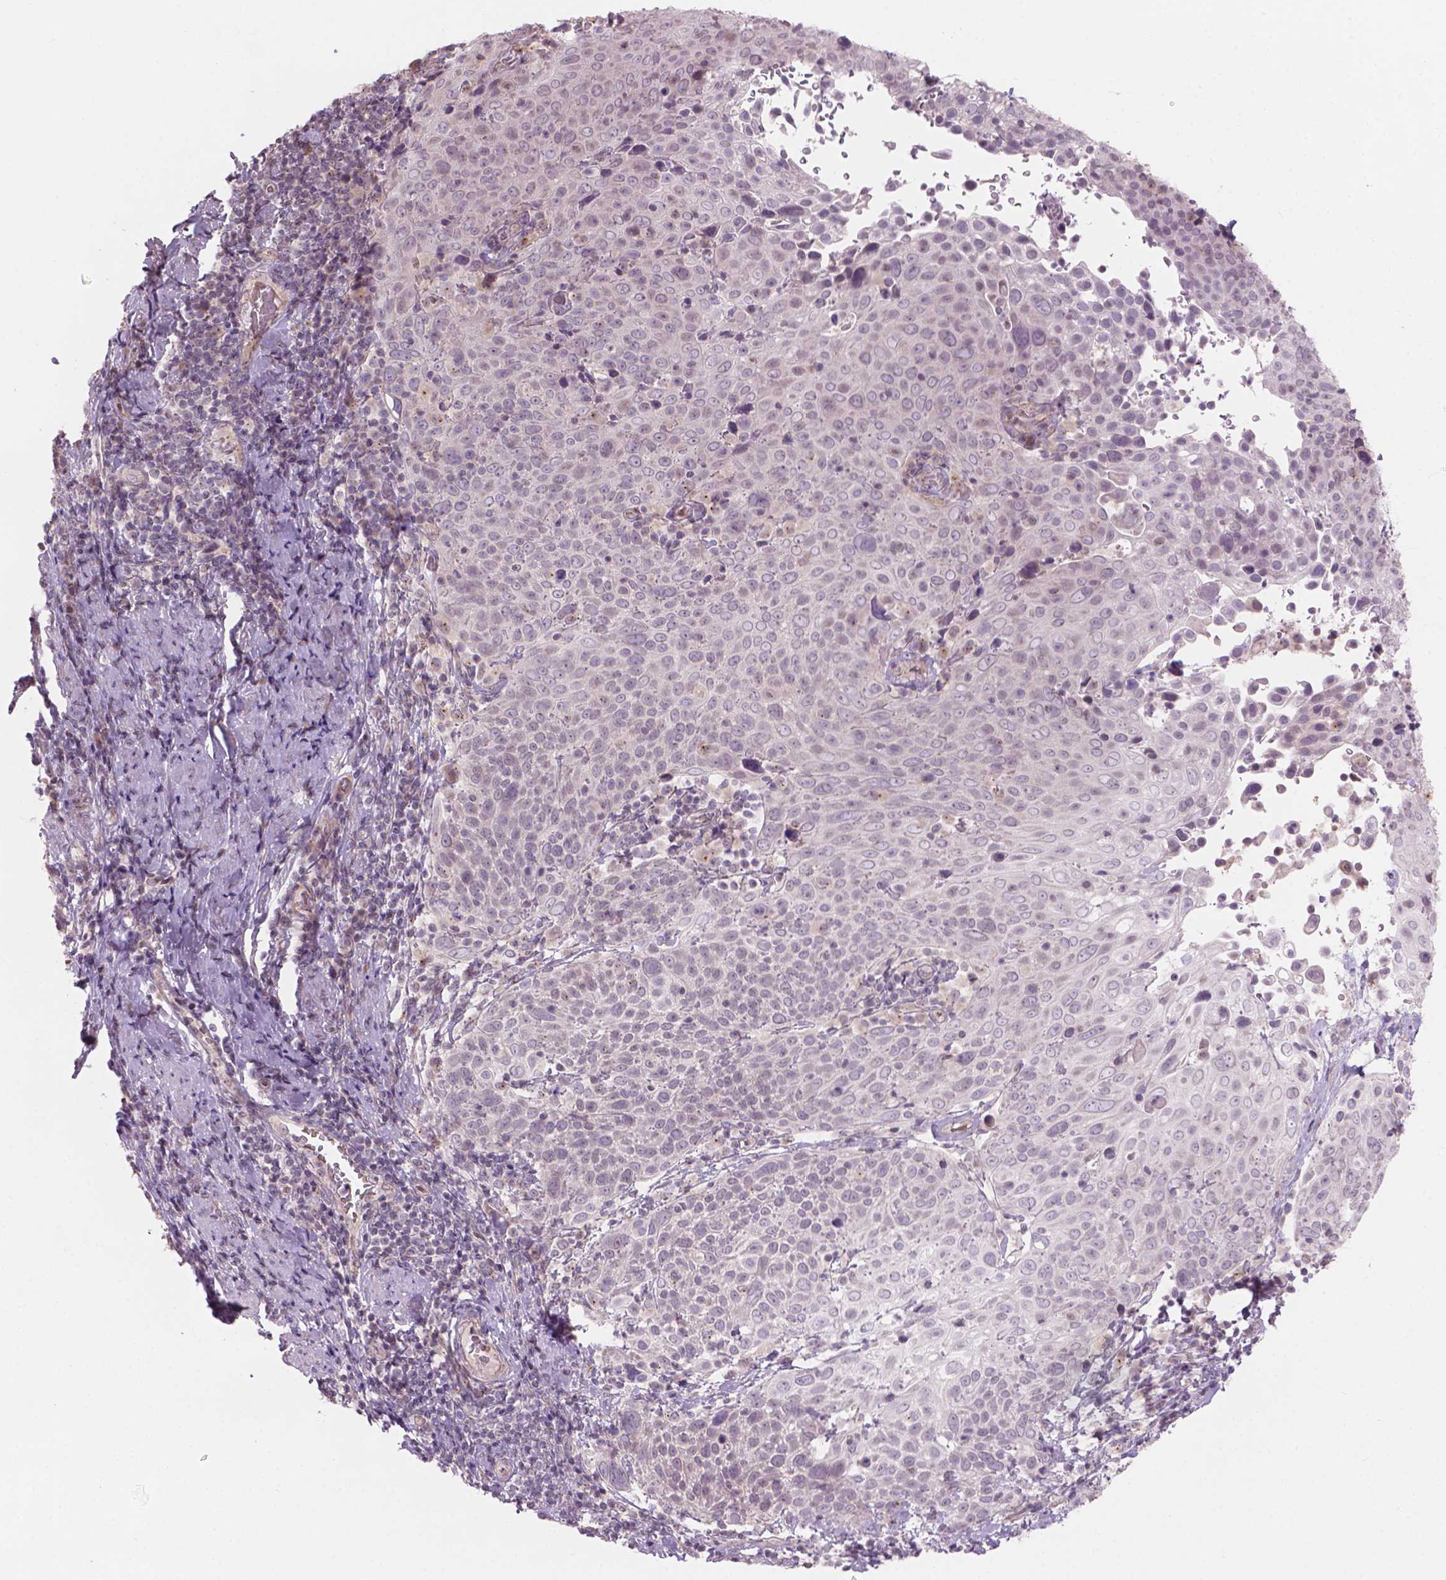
{"staining": {"intensity": "negative", "quantity": "none", "location": "none"}, "tissue": "cervical cancer", "cell_type": "Tumor cells", "image_type": "cancer", "snomed": [{"axis": "morphology", "description": "Squamous cell carcinoma, NOS"}, {"axis": "topography", "description": "Cervix"}], "caption": "Tumor cells are negative for protein expression in human cervical cancer (squamous cell carcinoma).", "gene": "IFFO1", "patient": {"sex": "female", "age": 61}}